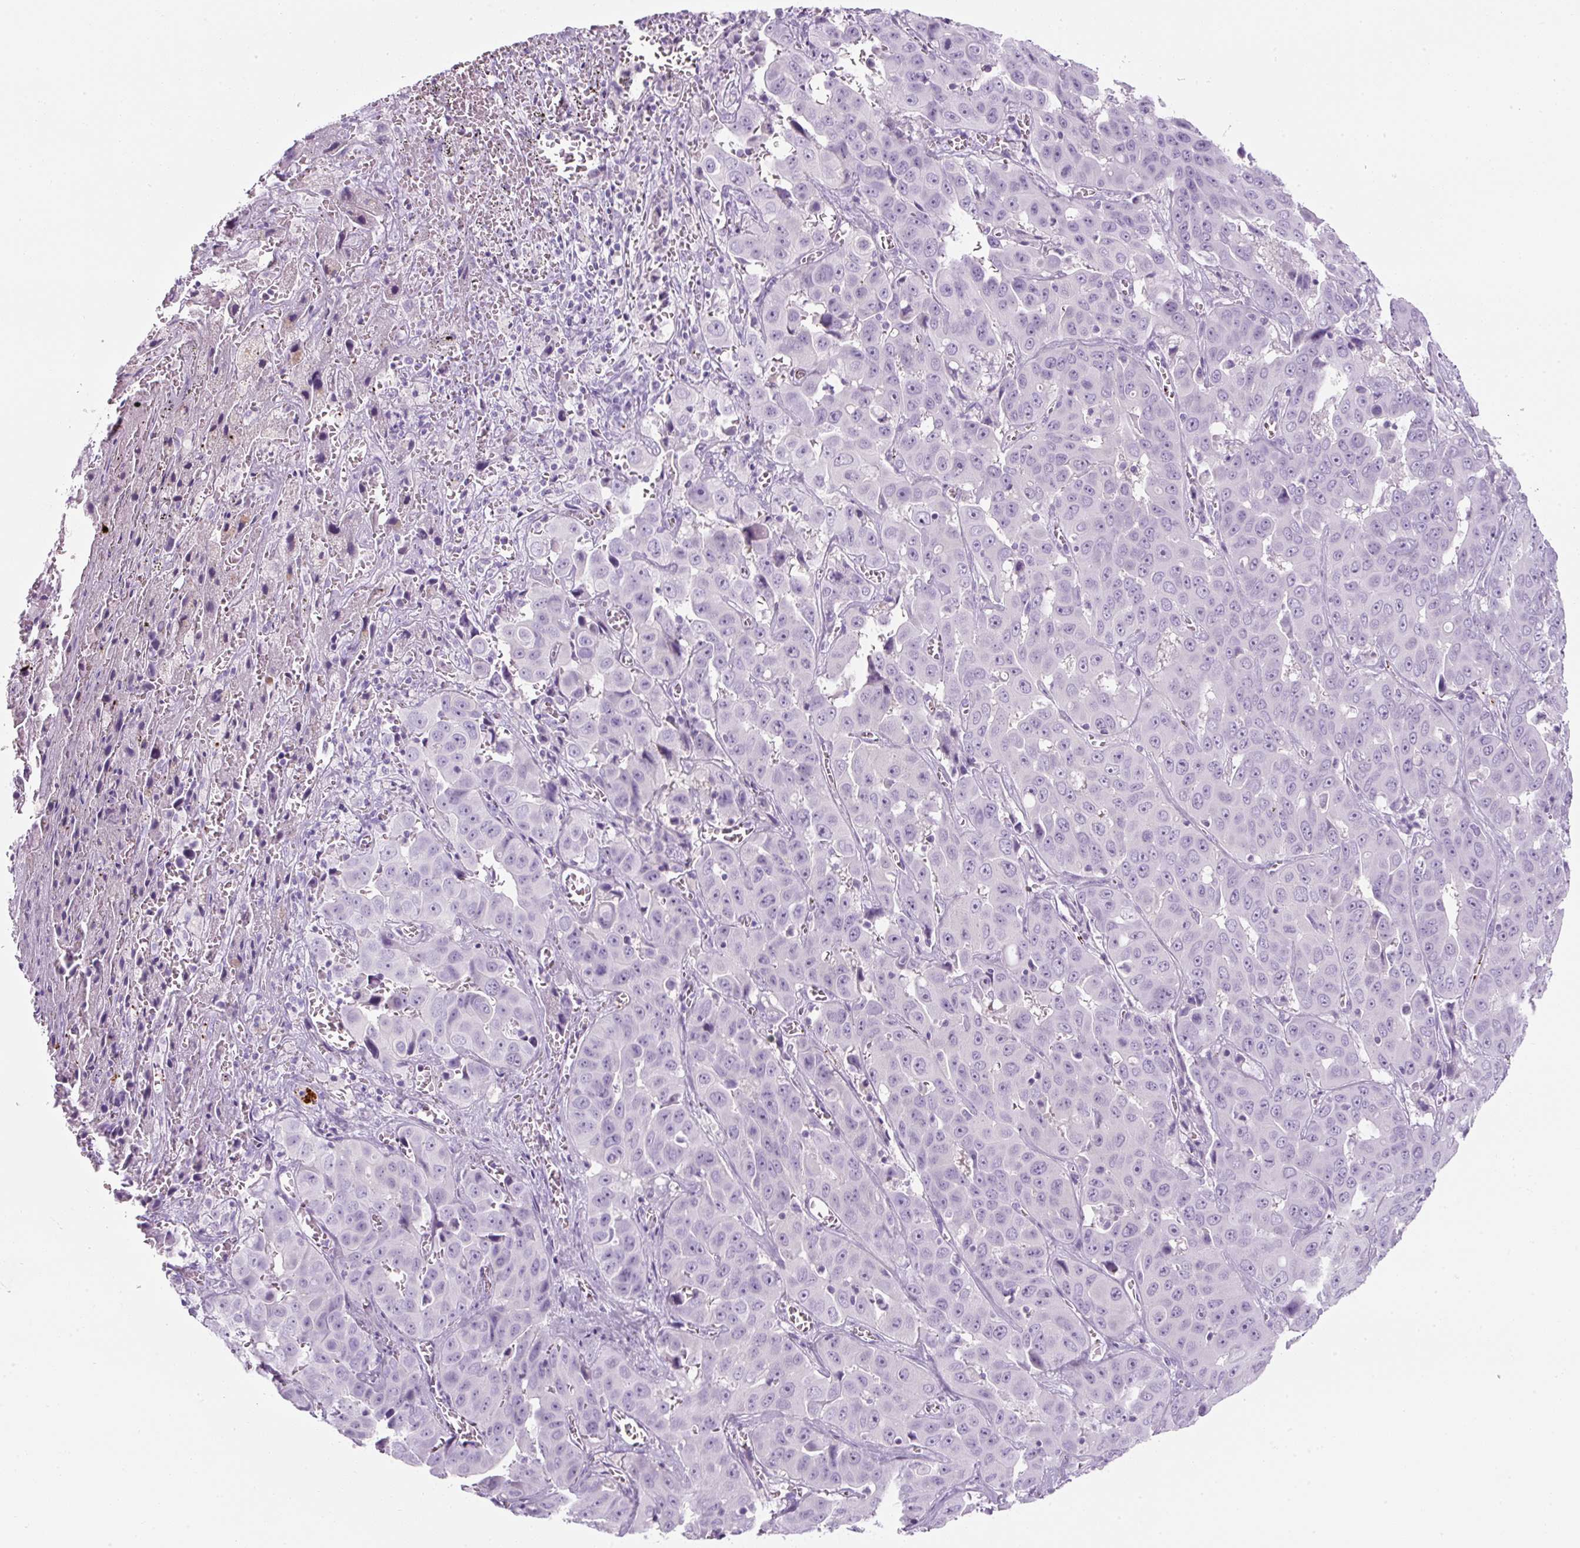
{"staining": {"intensity": "negative", "quantity": "none", "location": "none"}, "tissue": "liver cancer", "cell_type": "Tumor cells", "image_type": "cancer", "snomed": [{"axis": "morphology", "description": "Cholangiocarcinoma"}, {"axis": "topography", "description": "Liver"}], "caption": "DAB (3,3'-diaminobenzidine) immunohistochemical staining of human liver cholangiocarcinoma displays no significant expression in tumor cells.", "gene": "PF4V1", "patient": {"sex": "female", "age": 52}}